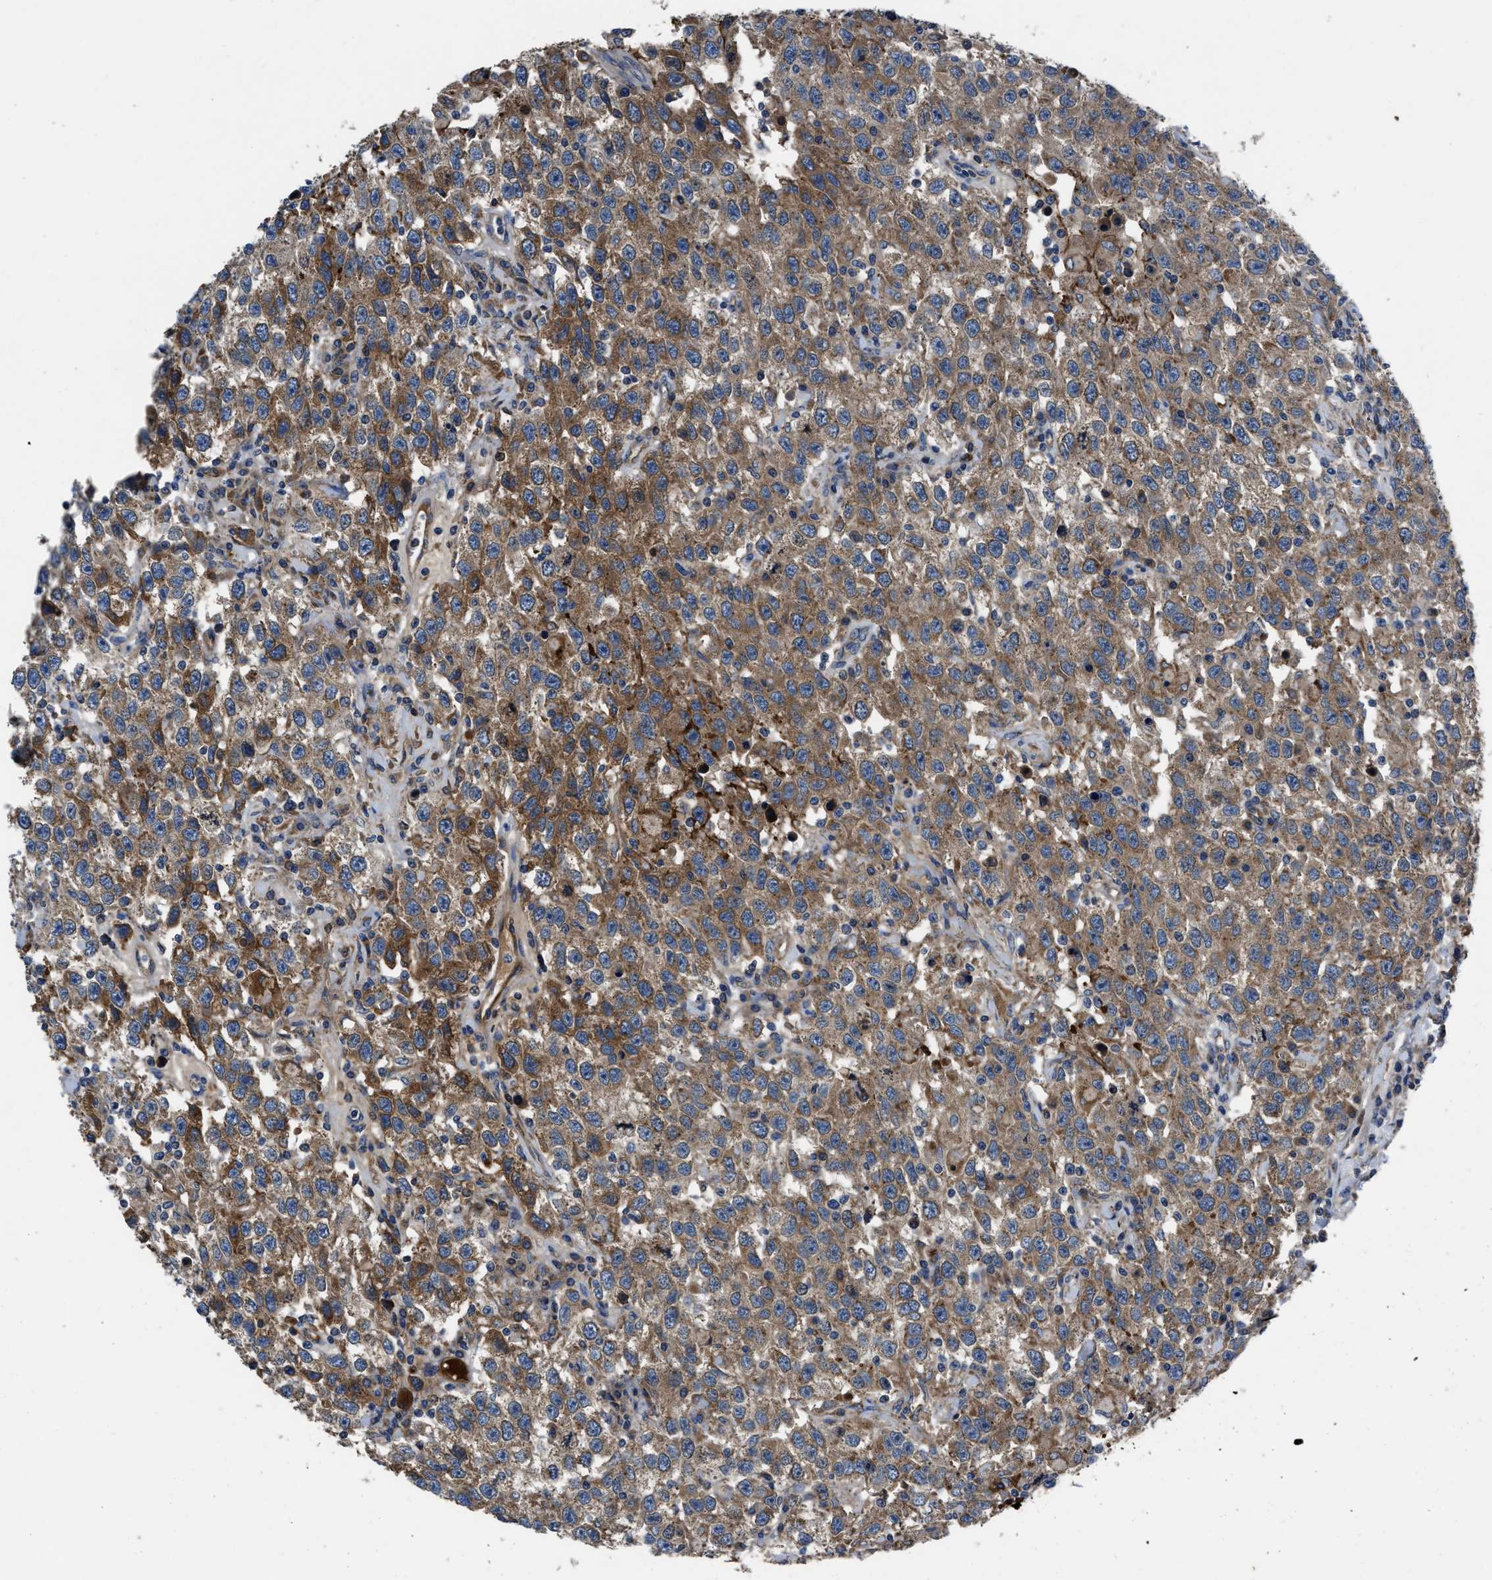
{"staining": {"intensity": "moderate", "quantity": ">75%", "location": "cytoplasmic/membranous"}, "tissue": "testis cancer", "cell_type": "Tumor cells", "image_type": "cancer", "snomed": [{"axis": "morphology", "description": "Seminoma, NOS"}, {"axis": "topography", "description": "Testis"}], "caption": "Tumor cells show medium levels of moderate cytoplasmic/membranous expression in about >75% of cells in human seminoma (testis). Using DAB (brown) and hematoxylin (blue) stains, captured at high magnification using brightfield microscopy.", "gene": "ERC1", "patient": {"sex": "male", "age": 41}}